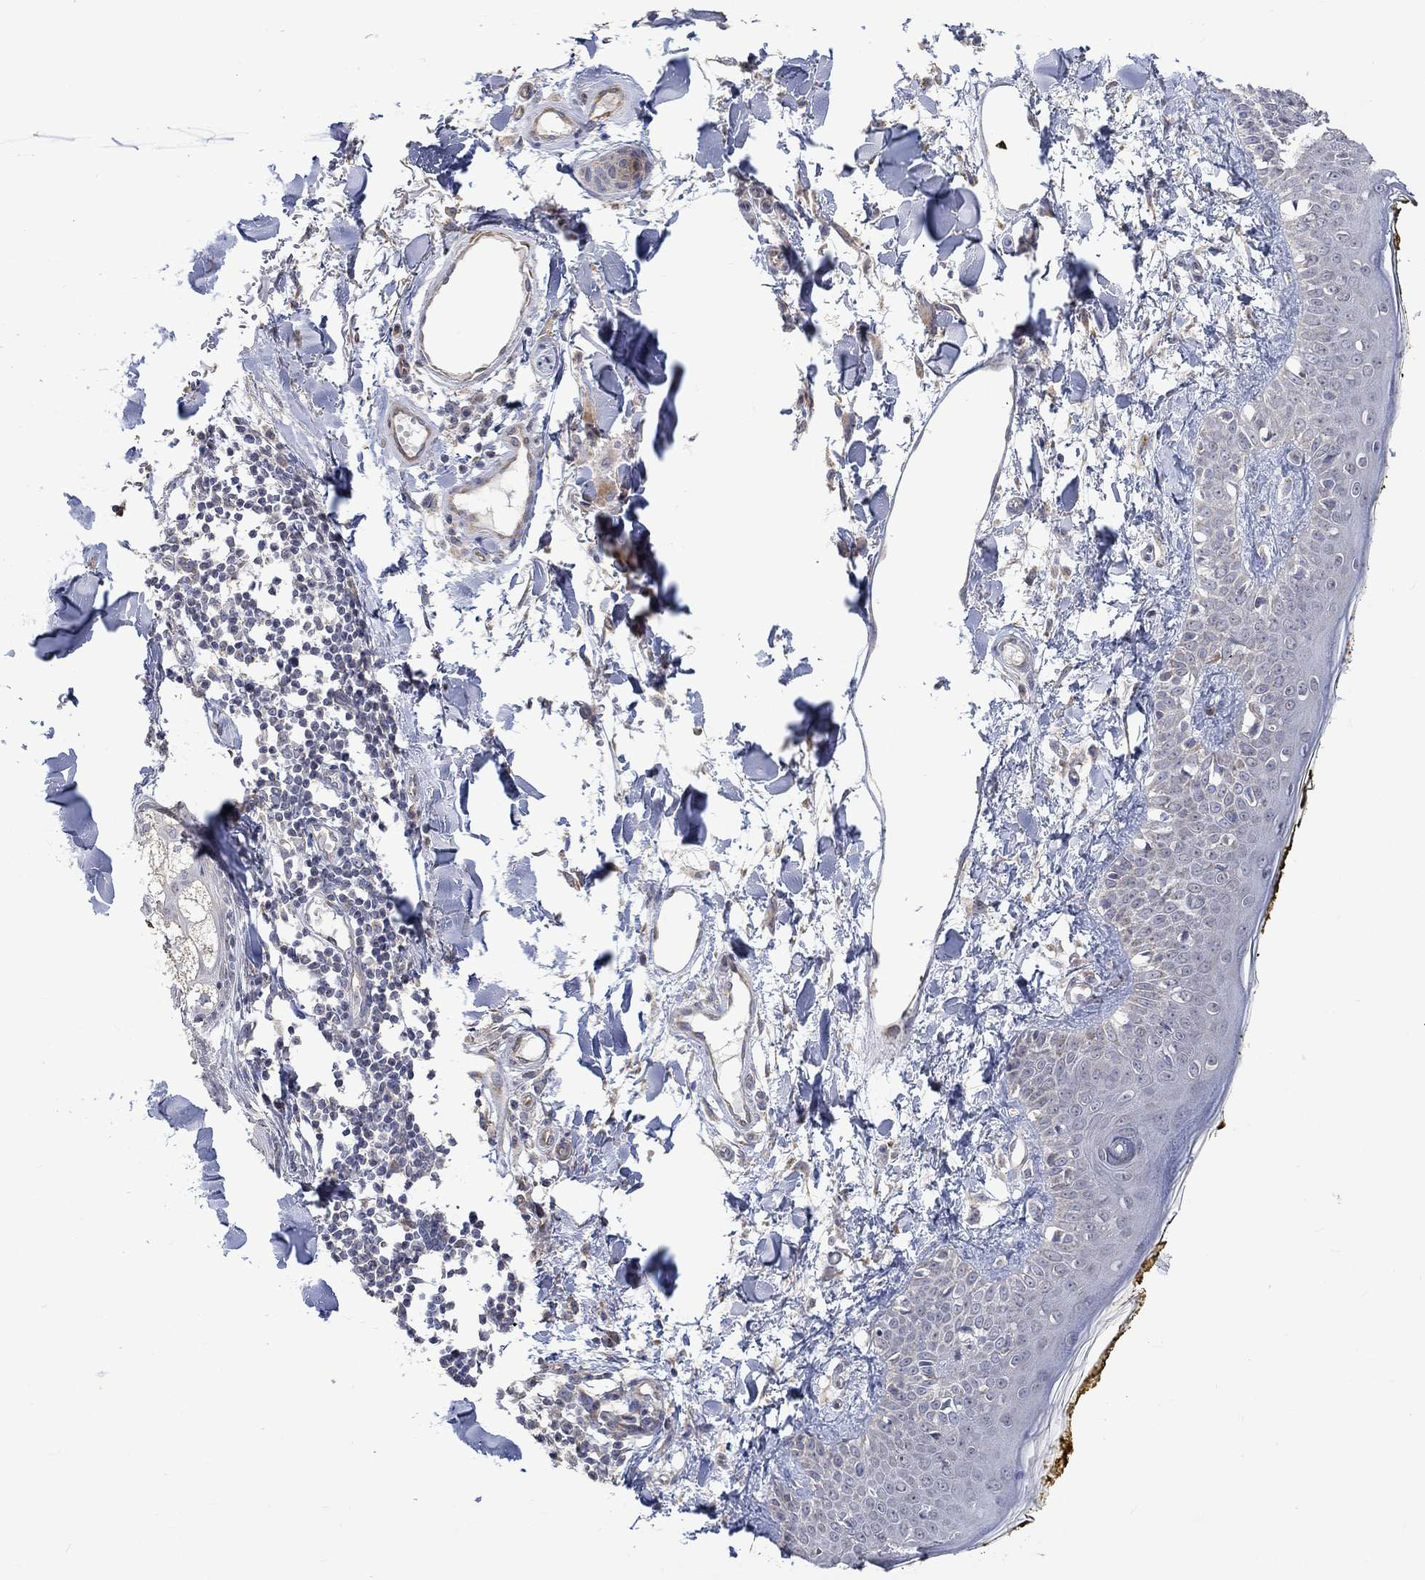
{"staining": {"intensity": "negative", "quantity": "none", "location": "none"}, "tissue": "skin", "cell_type": "Fibroblasts", "image_type": "normal", "snomed": [{"axis": "morphology", "description": "Normal tissue, NOS"}, {"axis": "topography", "description": "Skin"}], "caption": "A photomicrograph of skin stained for a protein displays no brown staining in fibroblasts.", "gene": "SLC48A1", "patient": {"sex": "male", "age": 76}}